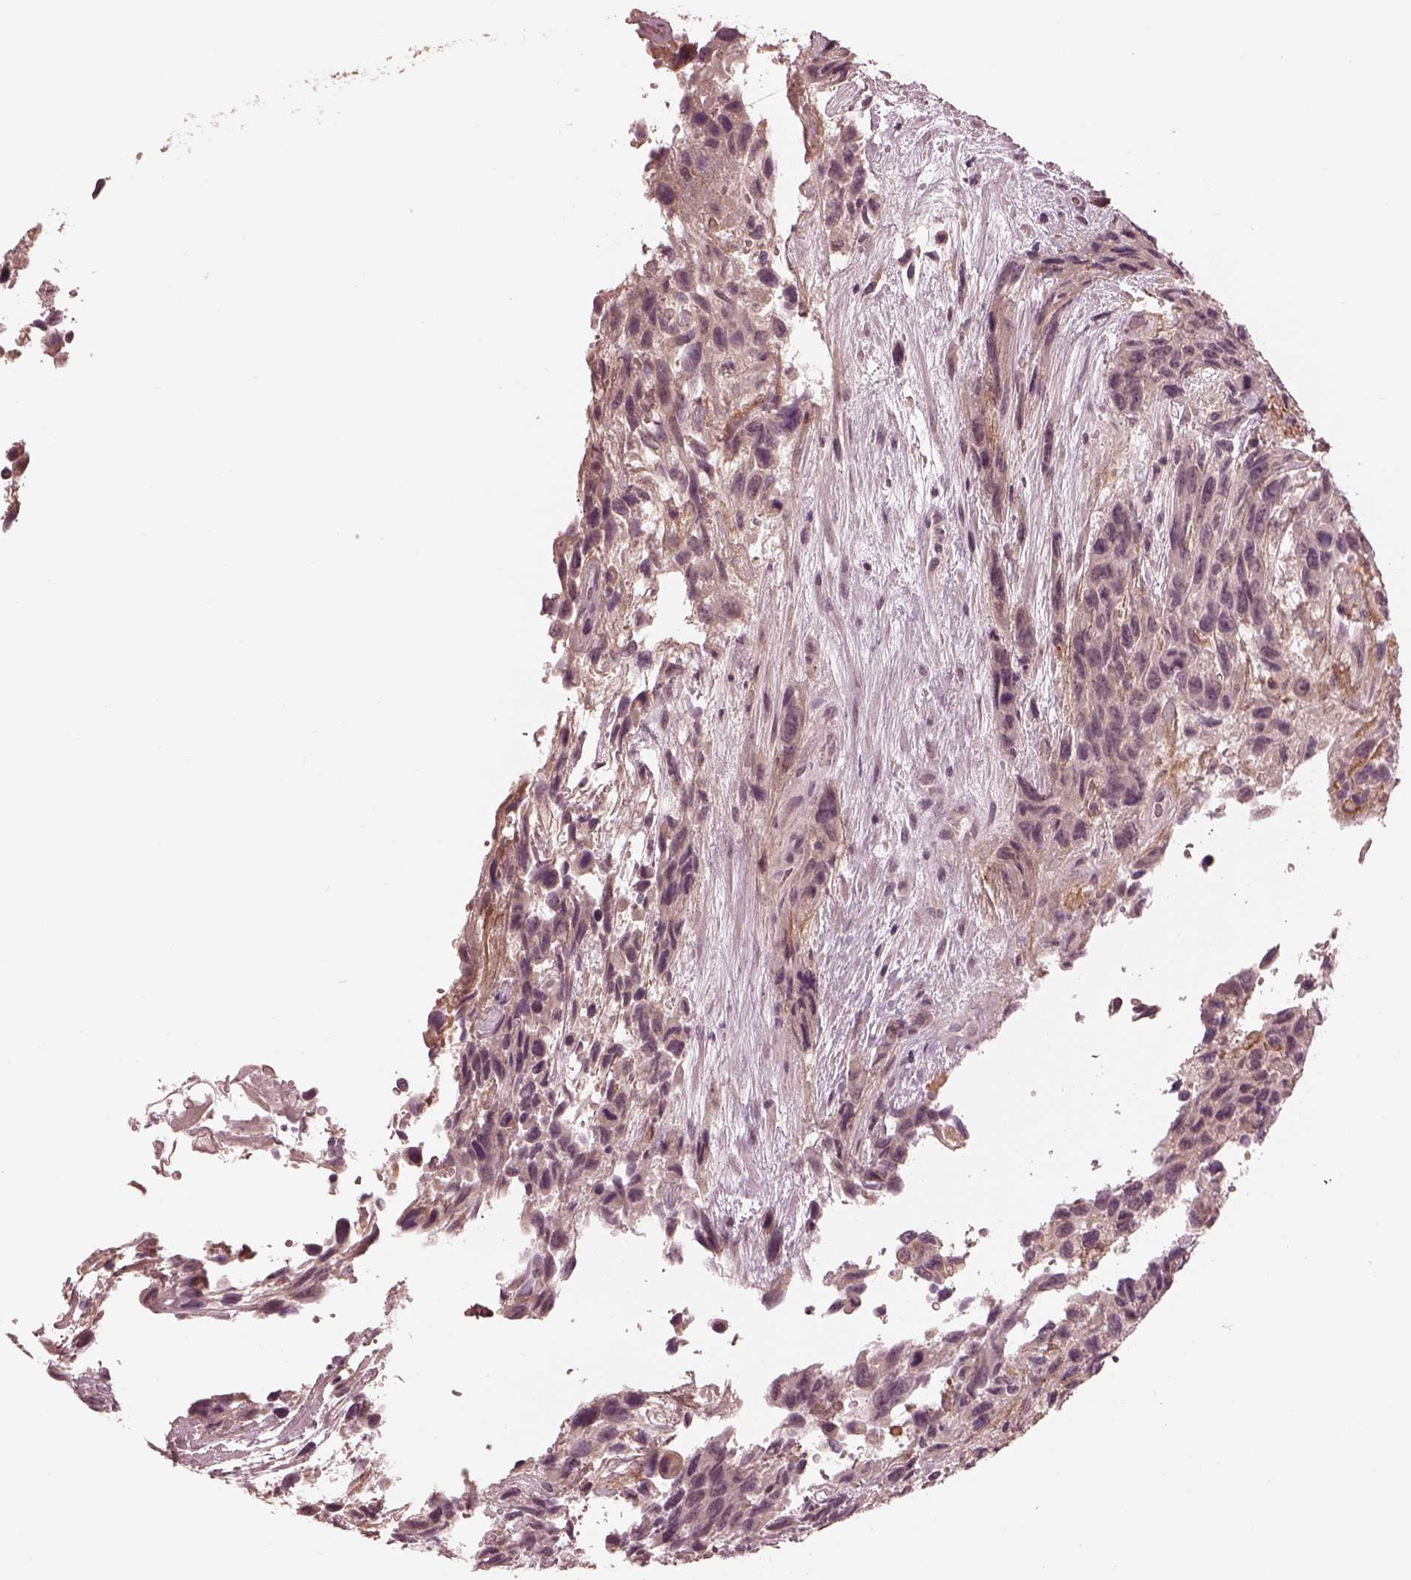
{"staining": {"intensity": "negative", "quantity": "none", "location": "none"}, "tissue": "urothelial cancer", "cell_type": "Tumor cells", "image_type": "cancer", "snomed": [{"axis": "morphology", "description": "Urothelial carcinoma, High grade"}, {"axis": "topography", "description": "Urinary bladder"}], "caption": "An IHC image of urothelial carcinoma (high-grade) is shown. There is no staining in tumor cells of urothelial carcinoma (high-grade).", "gene": "IQCG", "patient": {"sex": "female", "age": 70}}